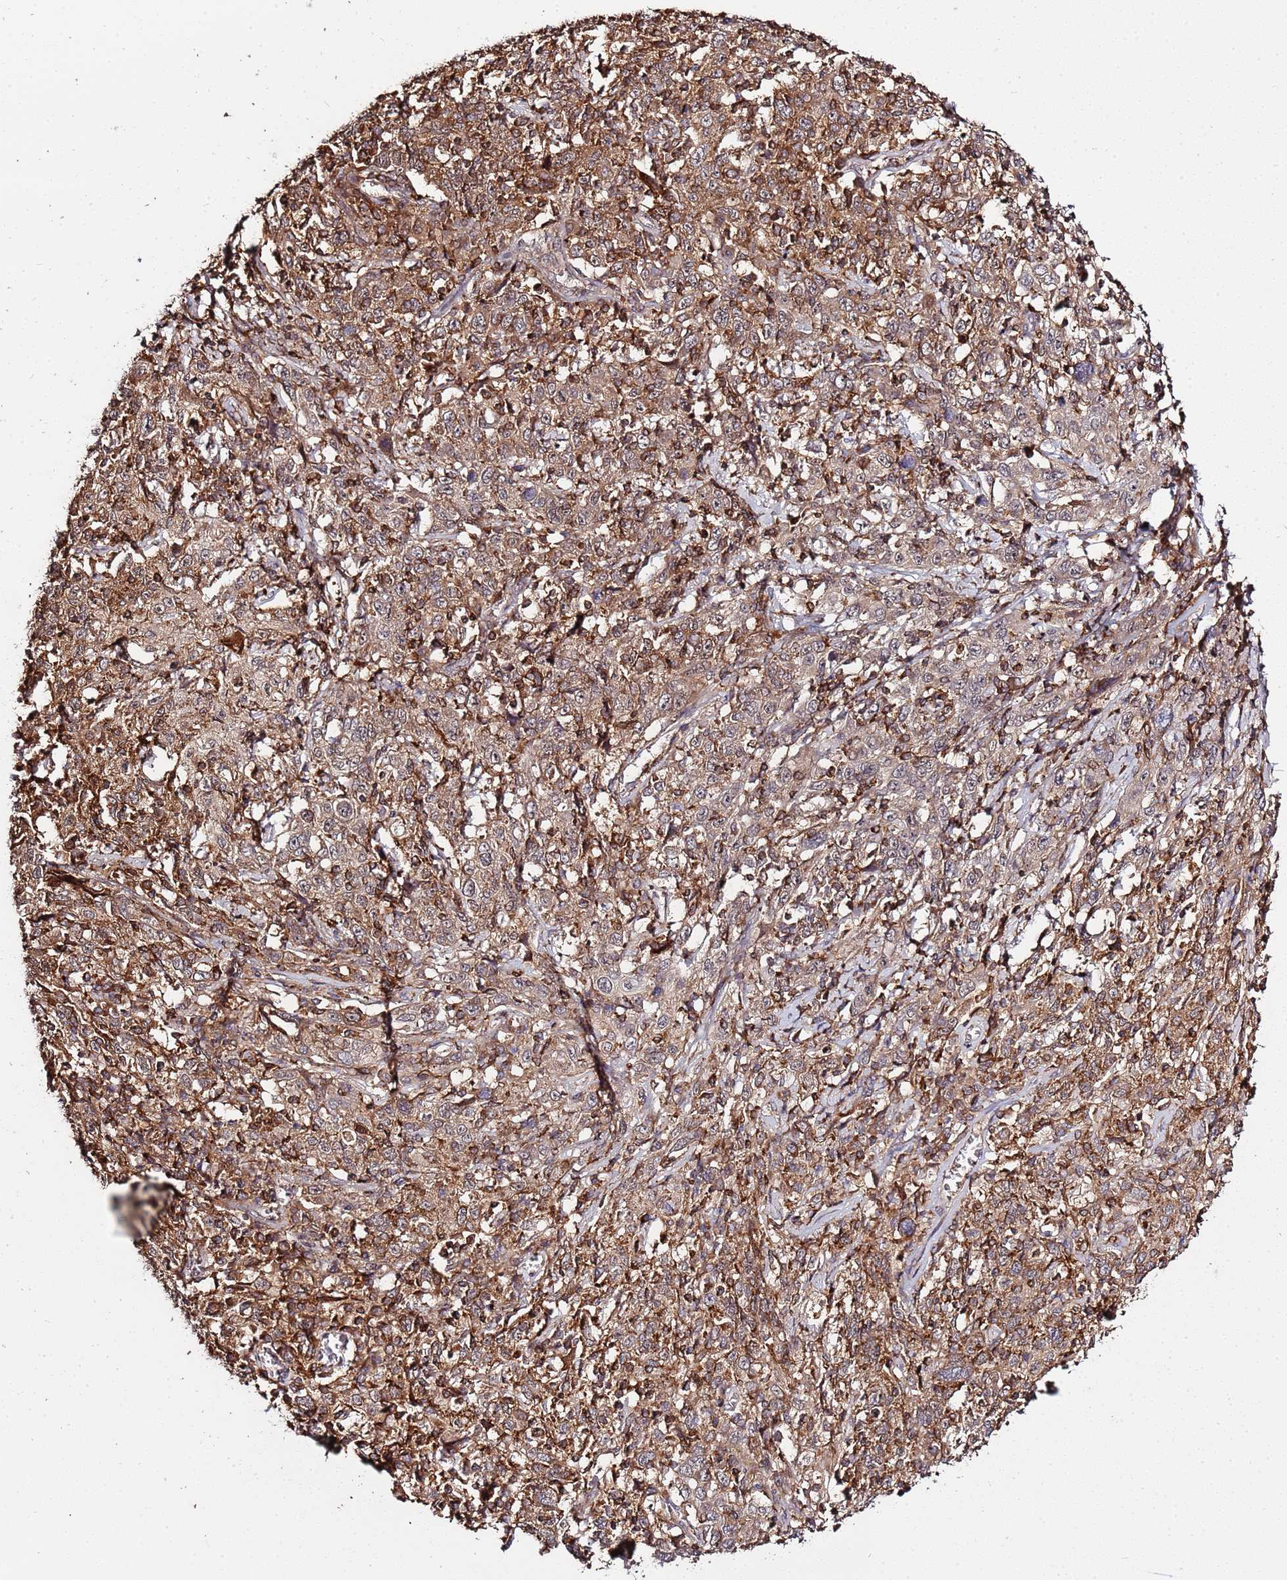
{"staining": {"intensity": "moderate", "quantity": ">75%", "location": "cytoplasmic/membranous,nuclear"}, "tissue": "cervical cancer", "cell_type": "Tumor cells", "image_type": "cancer", "snomed": [{"axis": "morphology", "description": "Squamous cell carcinoma, NOS"}, {"axis": "topography", "description": "Cervix"}], "caption": "Immunohistochemical staining of squamous cell carcinoma (cervical) reveals medium levels of moderate cytoplasmic/membranous and nuclear protein expression in about >75% of tumor cells.", "gene": "ZNF624", "patient": {"sex": "female", "age": 46}}